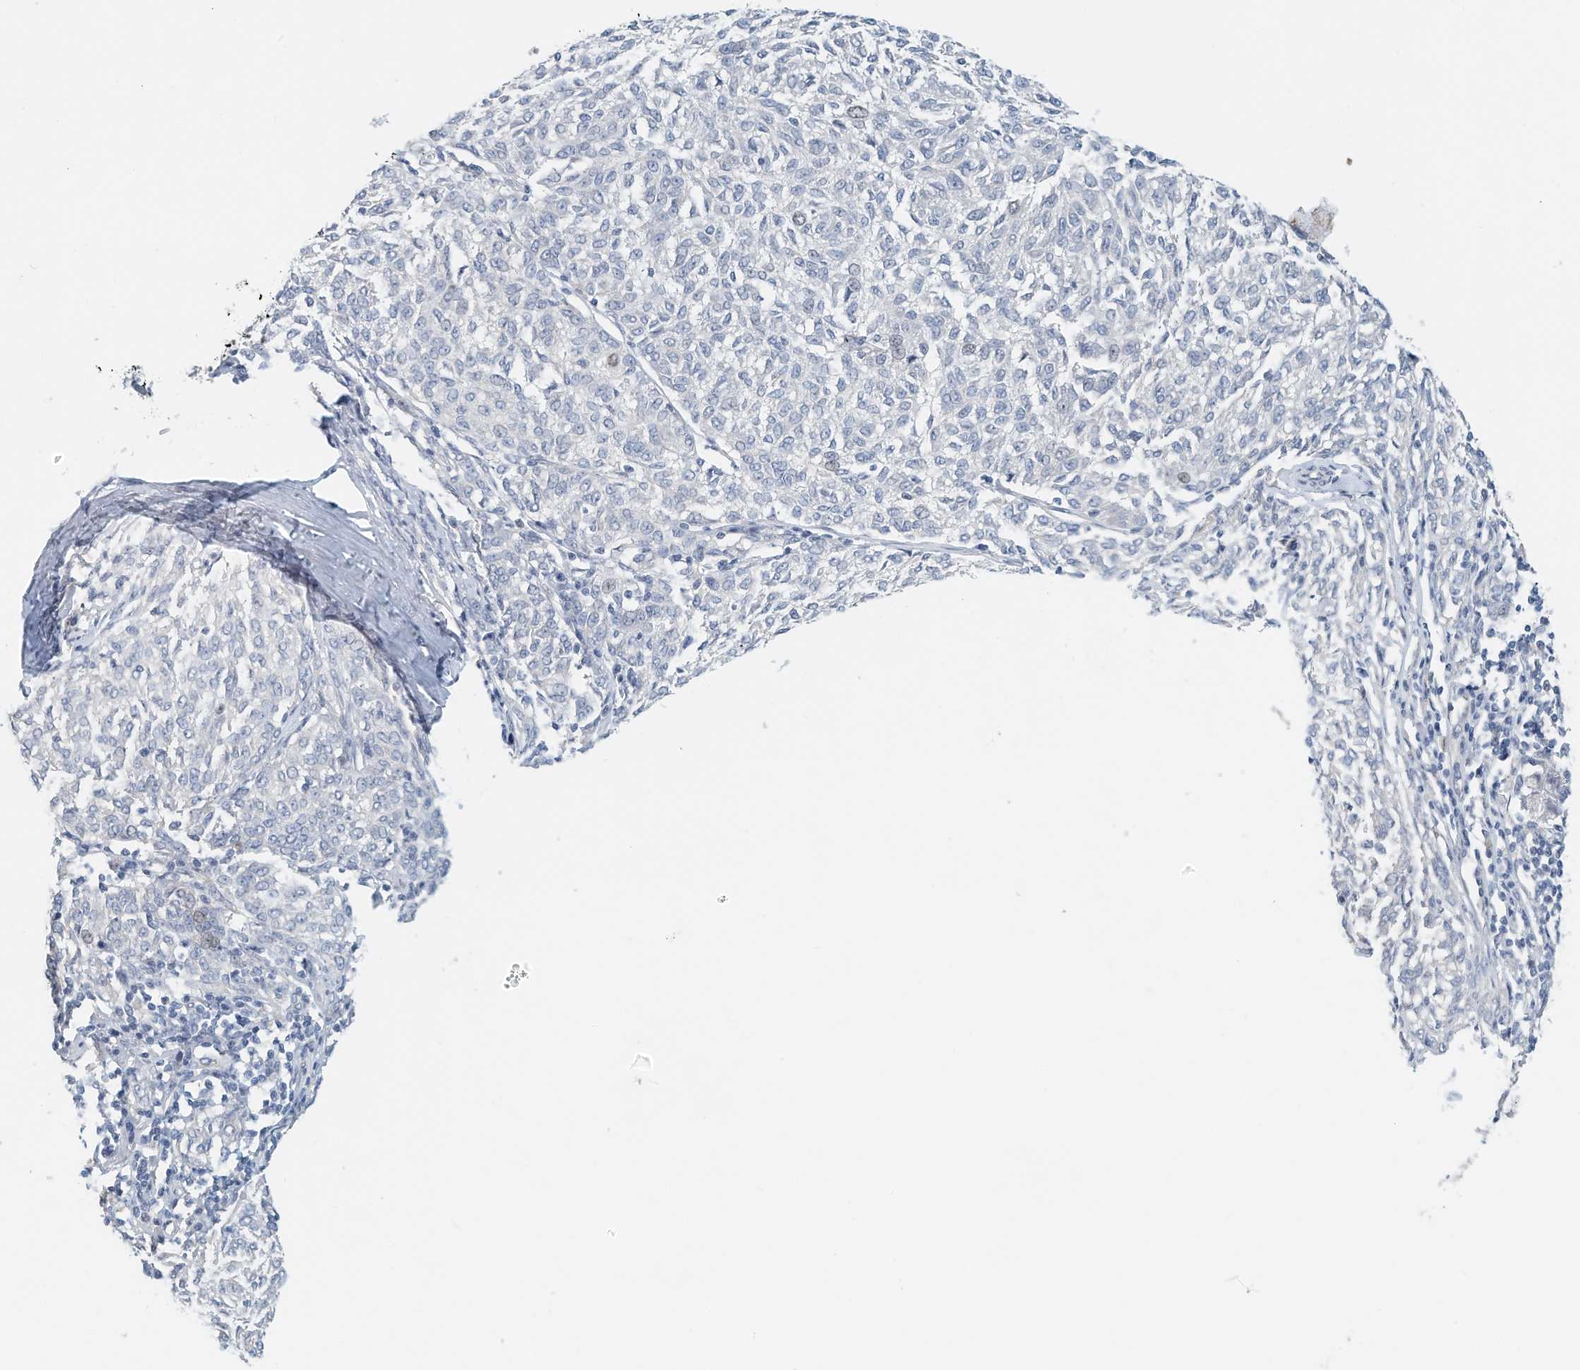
{"staining": {"intensity": "negative", "quantity": "none", "location": "none"}, "tissue": "melanoma", "cell_type": "Tumor cells", "image_type": "cancer", "snomed": [{"axis": "morphology", "description": "Malignant melanoma, NOS"}, {"axis": "topography", "description": "Skin"}], "caption": "This histopathology image is of malignant melanoma stained with immunohistochemistry (IHC) to label a protein in brown with the nuclei are counter-stained blue. There is no expression in tumor cells.", "gene": "ARHGAP28", "patient": {"sex": "female", "age": 72}}